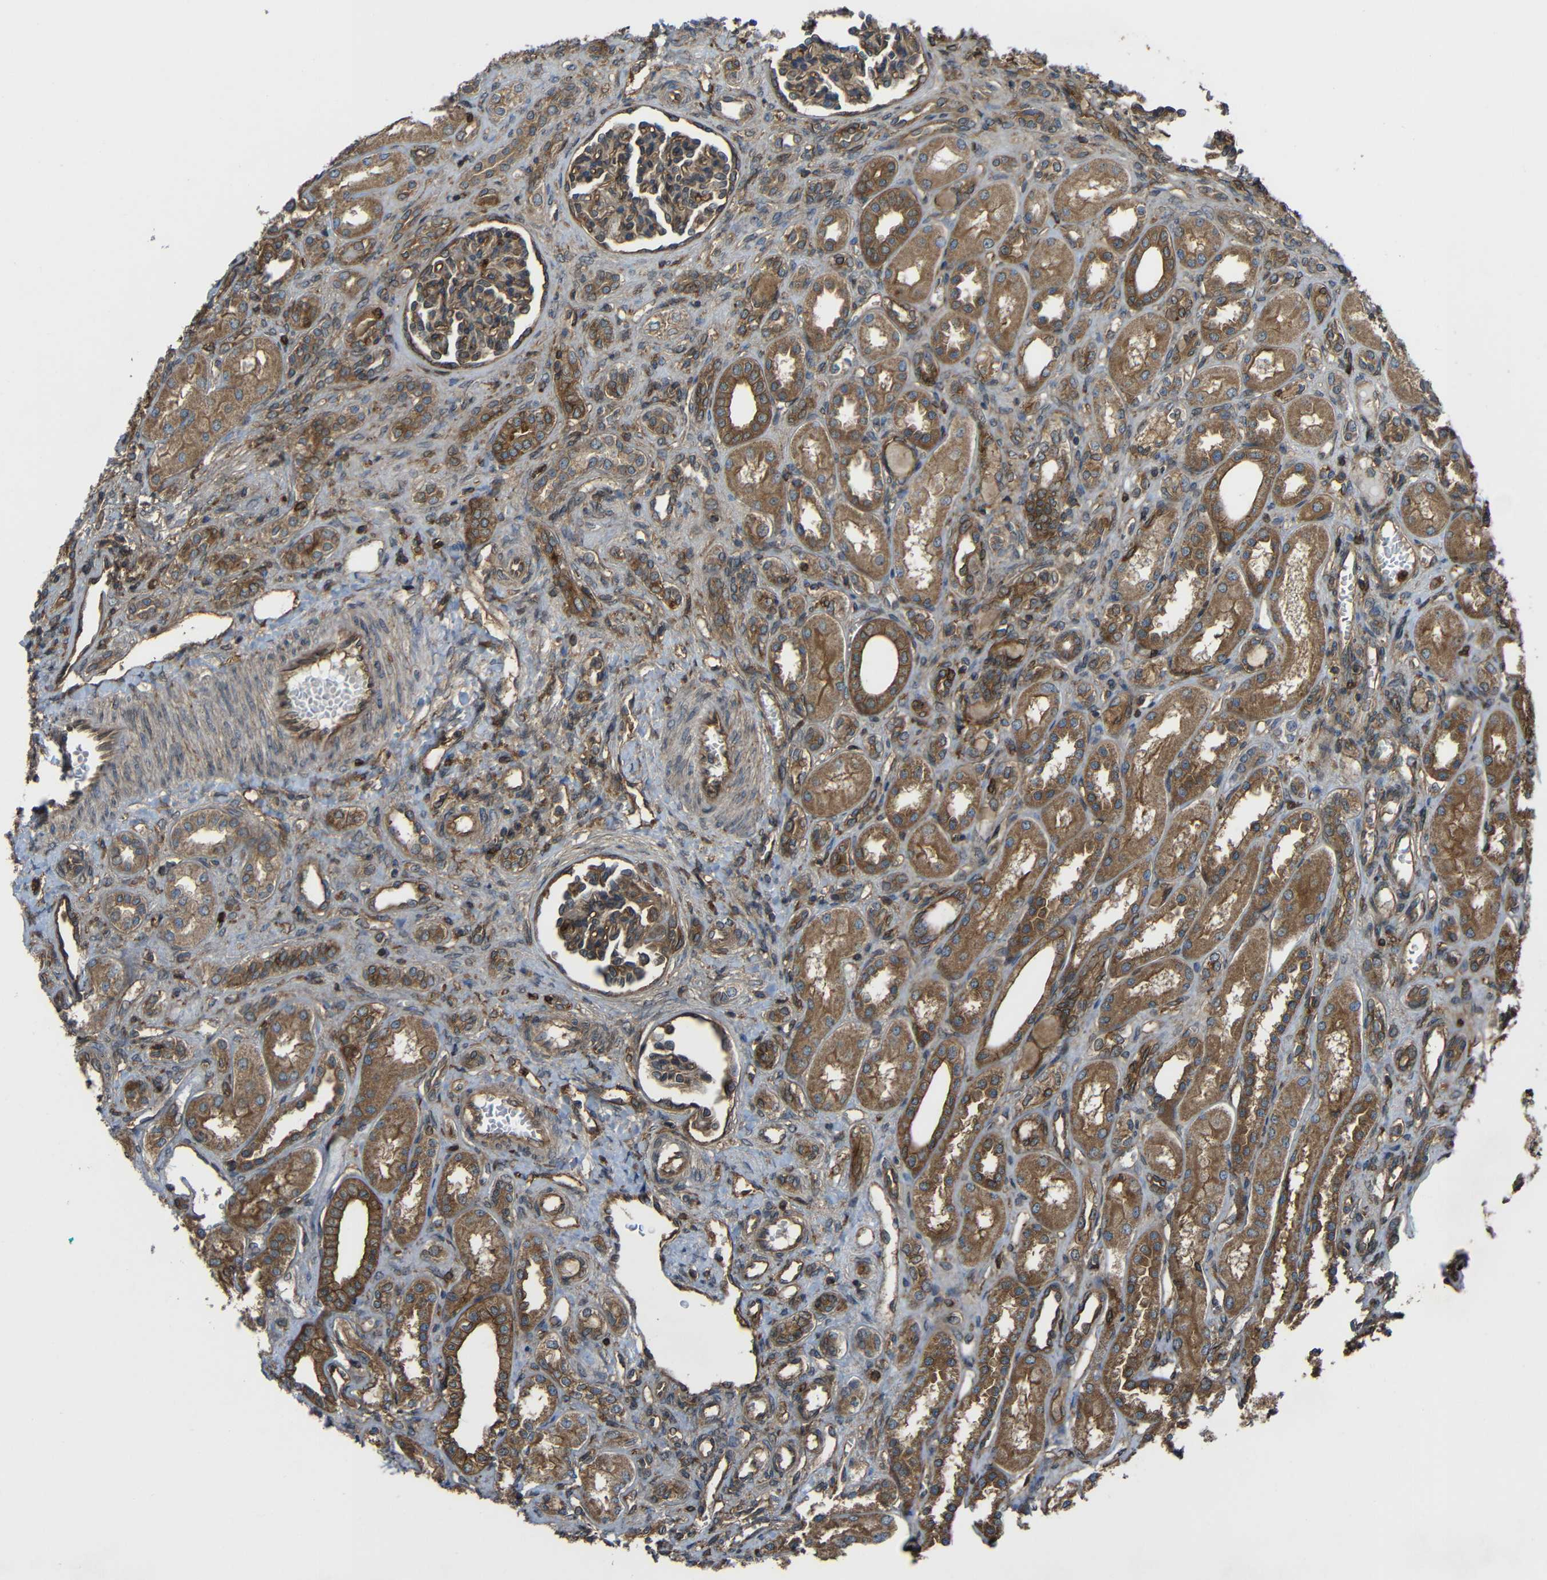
{"staining": {"intensity": "moderate", "quantity": ">75%", "location": "cytoplasmic/membranous"}, "tissue": "kidney", "cell_type": "Cells in glomeruli", "image_type": "normal", "snomed": [{"axis": "morphology", "description": "Normal tissue, NOS"}, {"axis": "topography", "description": "Kidney"}], "caption": "The micrograph shows a brown stain indicating the presence of a protein in the cytoplasmic/membranous of cells in glomeruli in kidney.", "gene": "TREM2", "patient": {"sex": "male", "age": 7}}